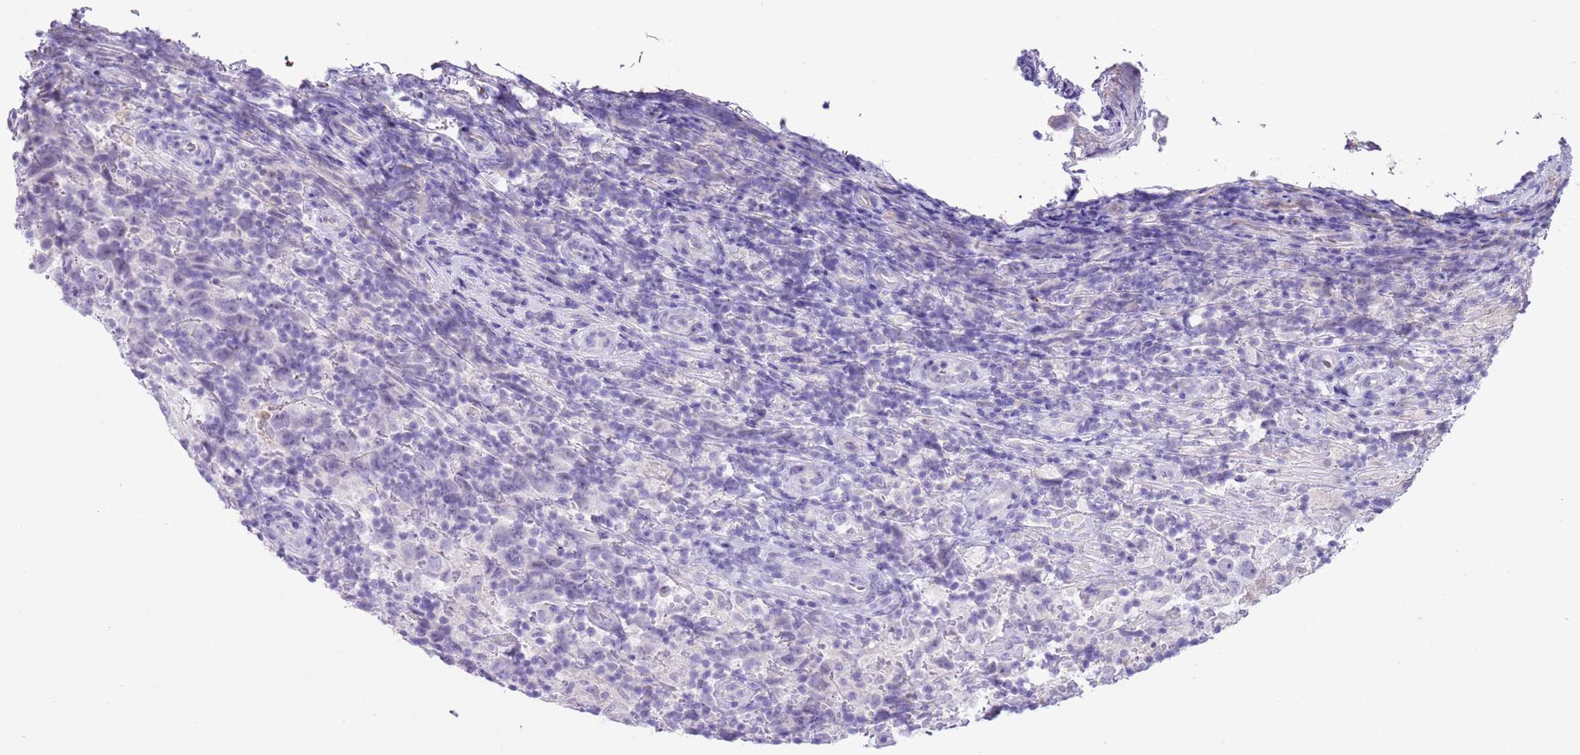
{"staining": {"intensity": "negative", "quantity": "none", "location": "none"}, "tissue": "testis cancer", "cell_type": "Tumor cells", "image_type": "cancer", "snomed": [{"axis": "morphology", "description": "Seminoma, NOS"}, {"axis": "morphology", "description": "Carcinoma, Embryonal, NOS"}, {"axis": "topography", "description": "Testis"}], "caption": "DAB immunohistochemical staining of human seminoma (testis) reveals no significant staining in tumor cells. (DAB IHC visualized using brightfield microscopy, high magnification).", "gene": "ABHD17C", "patient": {"sex": "male", "age": 41}}